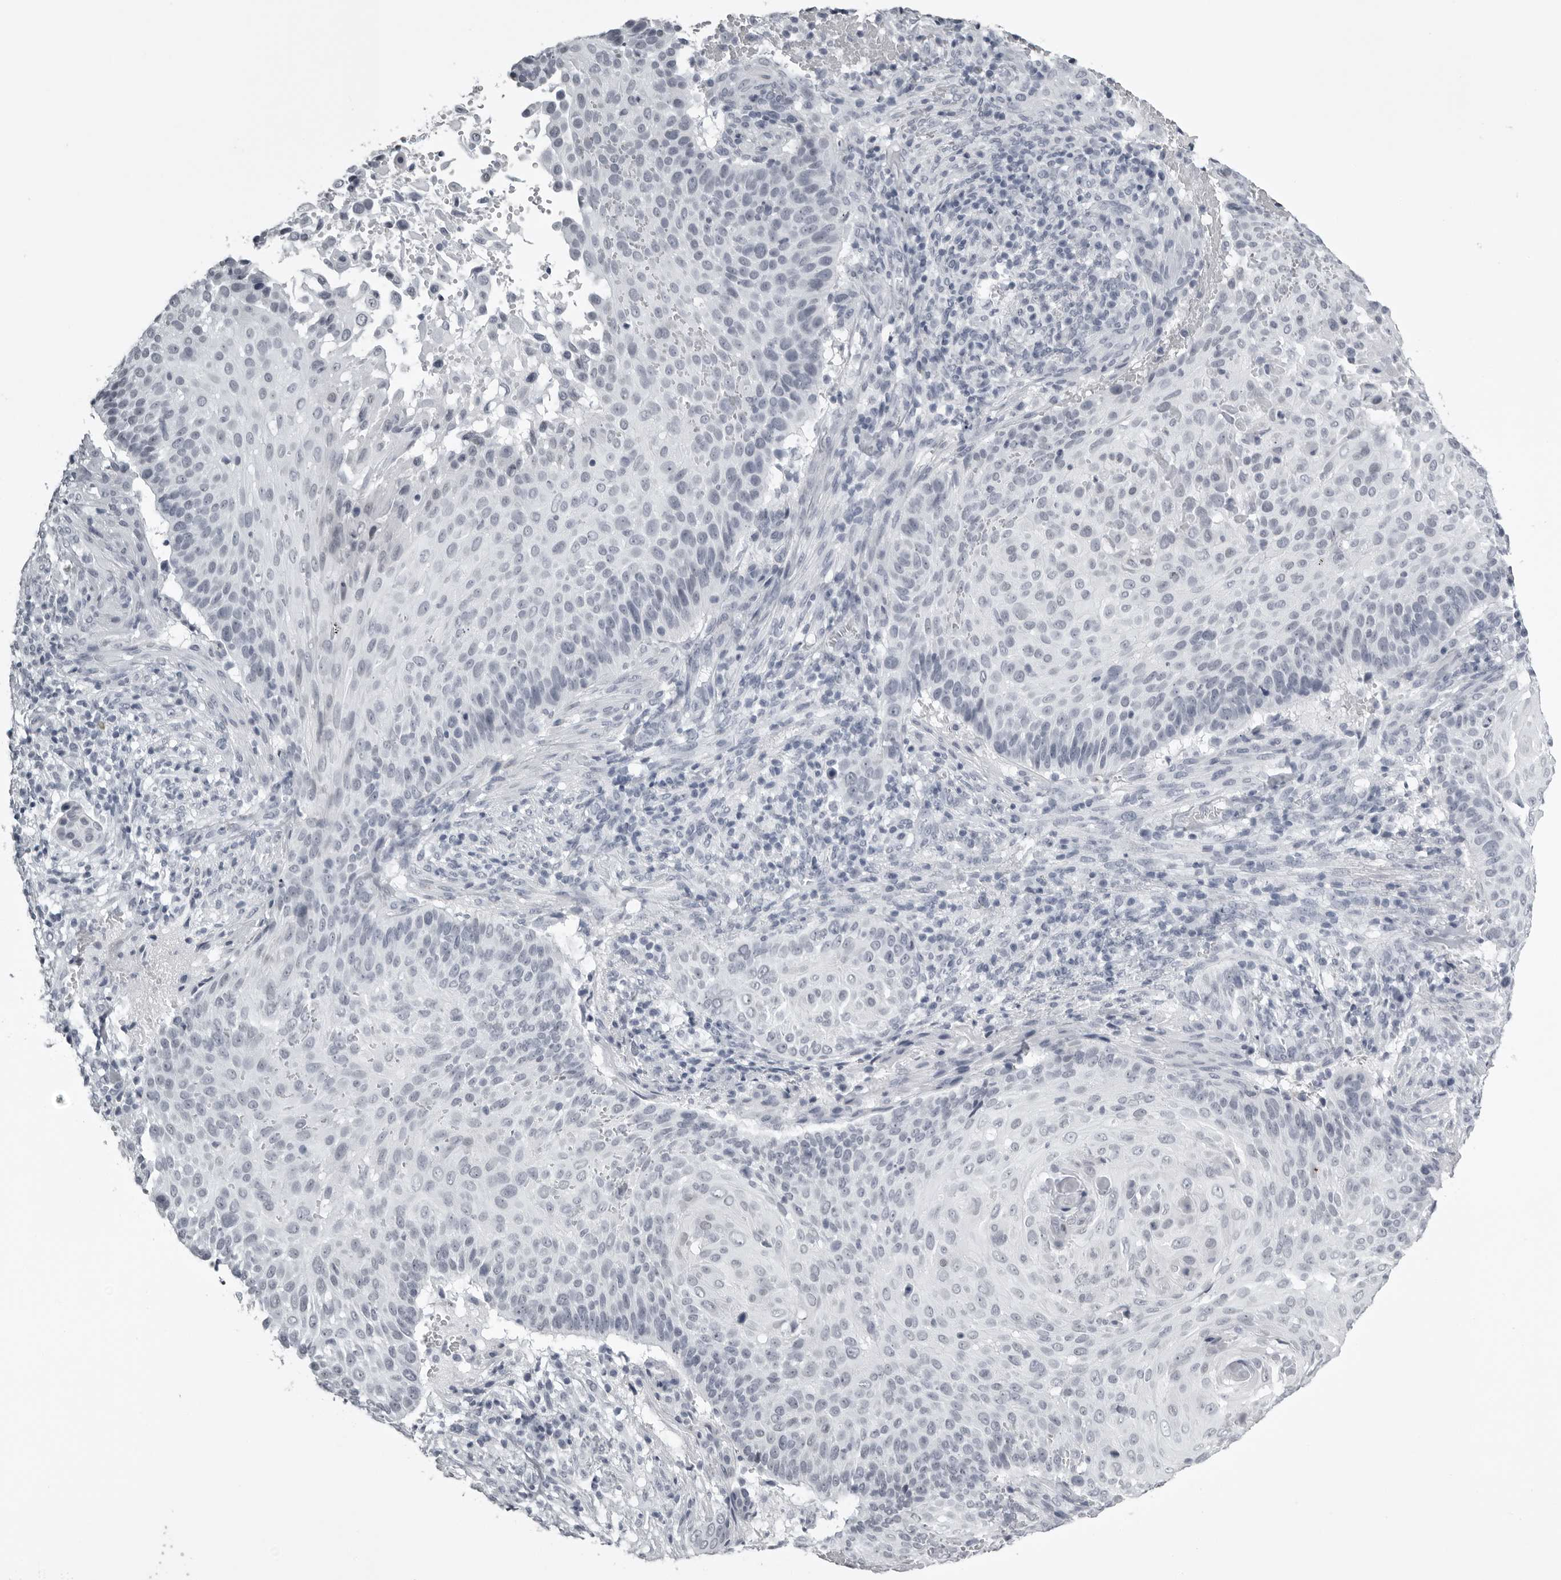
{"staining": {"intensity": "negative", "quantity": "none", "location": "none"}, "tissue": "cervical cancer", "cell_type": "Tumor cells", "image_type": "cancer", "snomed": [{"axis": "morphology", "description": "Squamous cell carcinoma, NOS"}, {"axis": "topography", "description": "Cervix"}], "caption": "Tumor cells show no significant protein staining in cervical cancer.", "gene": "UROD", "patient": {"sex": "female", "age": 74}}